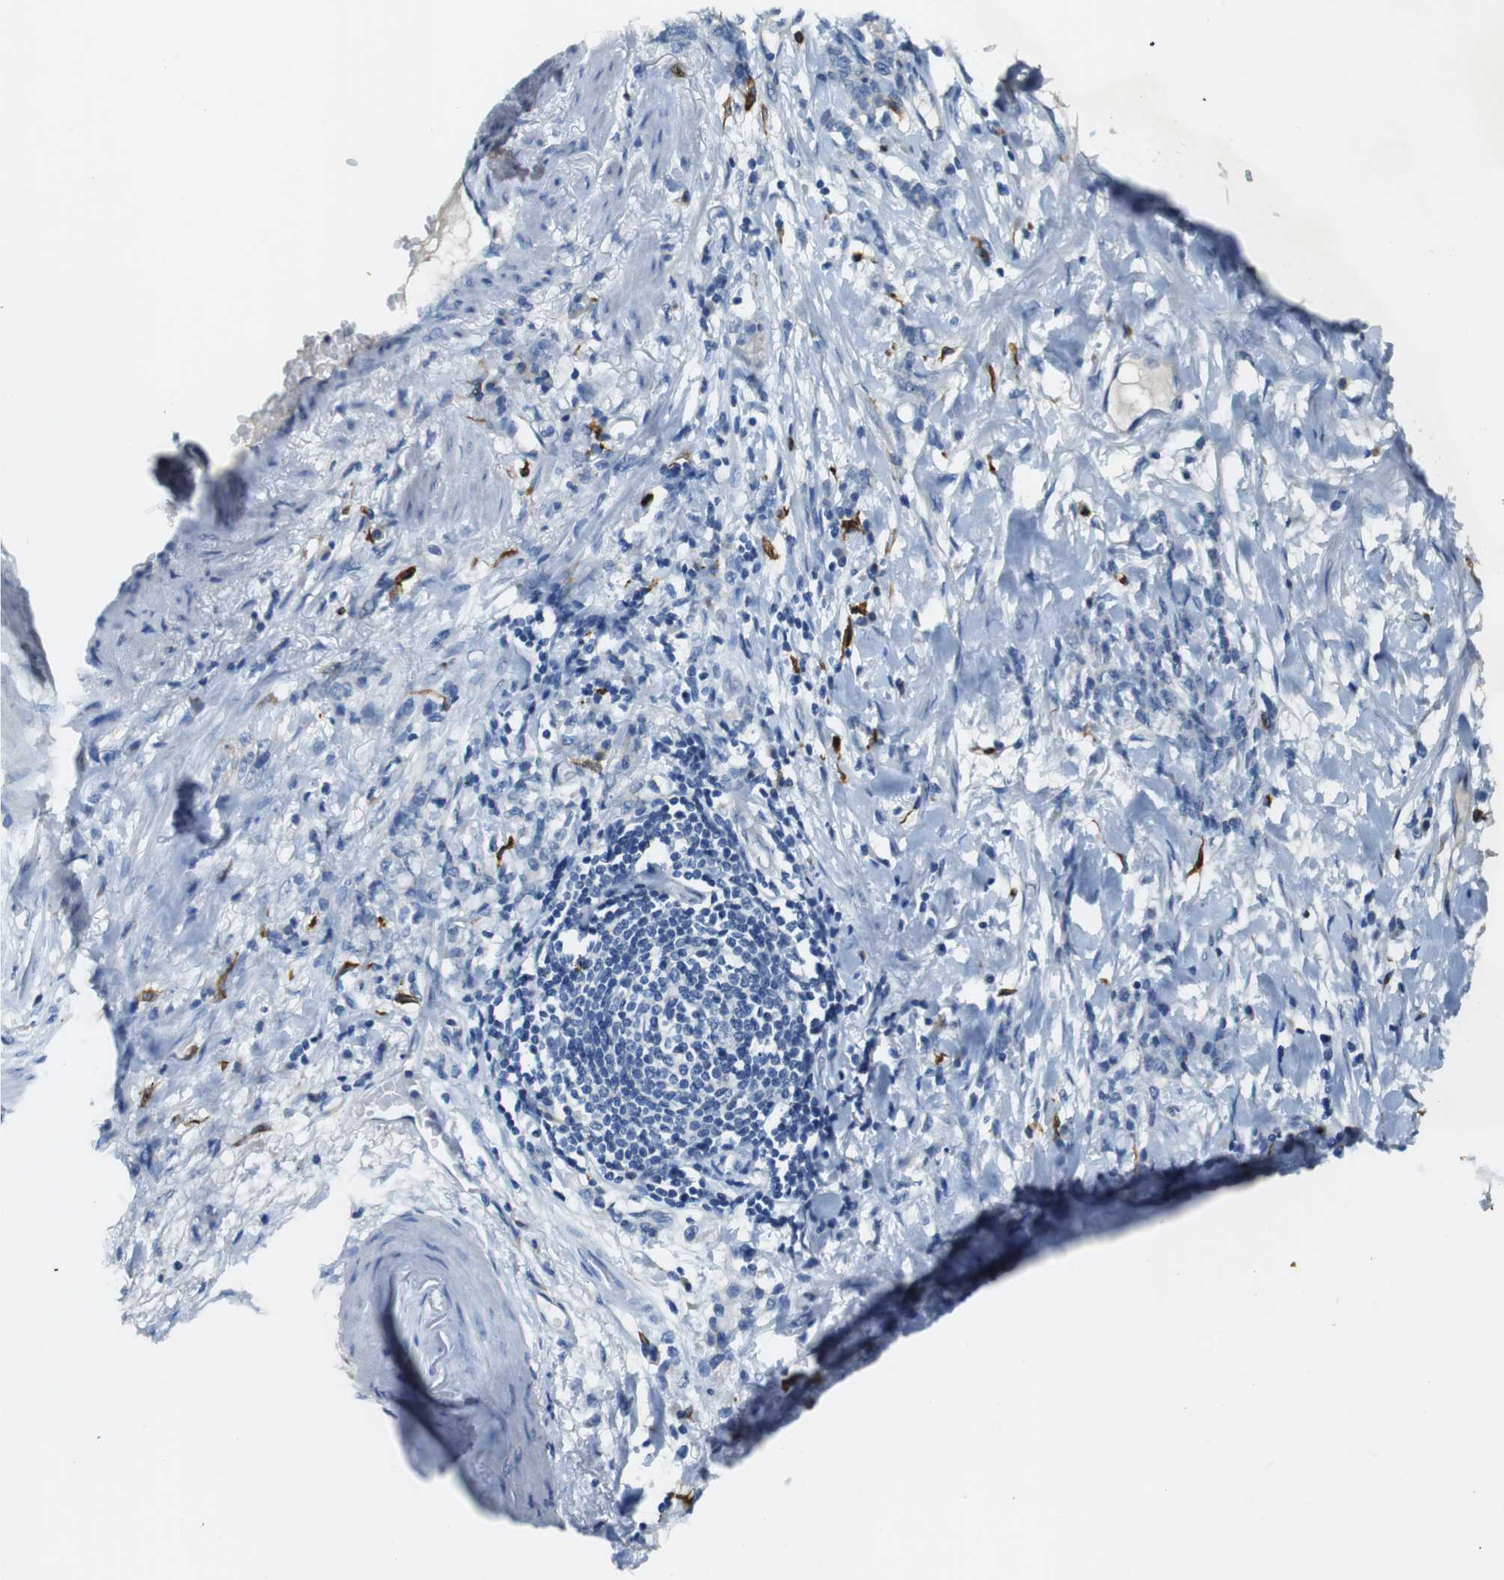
{"staining": {"intensity": "negative", "quantity": "none", "location": "none"}, "tissue": "stomach cancer", "cell_type": "Tumor cells", "image_type": "cancer", "snomed": [{"axis": "morphology", "description": "Adenocarcinoma, NOS"}, {"axis": "topography", "description": "Stomach, lower"}], "caption": "A high-resolution image shows immunohistochemistry (IHC) staining of stomach adenocarcinoma, which reveals no significant staining in tumor cells. Brightfield microscopy of immunohistochemistry stained with DAB (3,3'-diaminobenzidine) (brown) and hematoxylin (blue), captured at high magnification.", "gene": "CD320", "patient": {"sex": "male", "age": 88}}